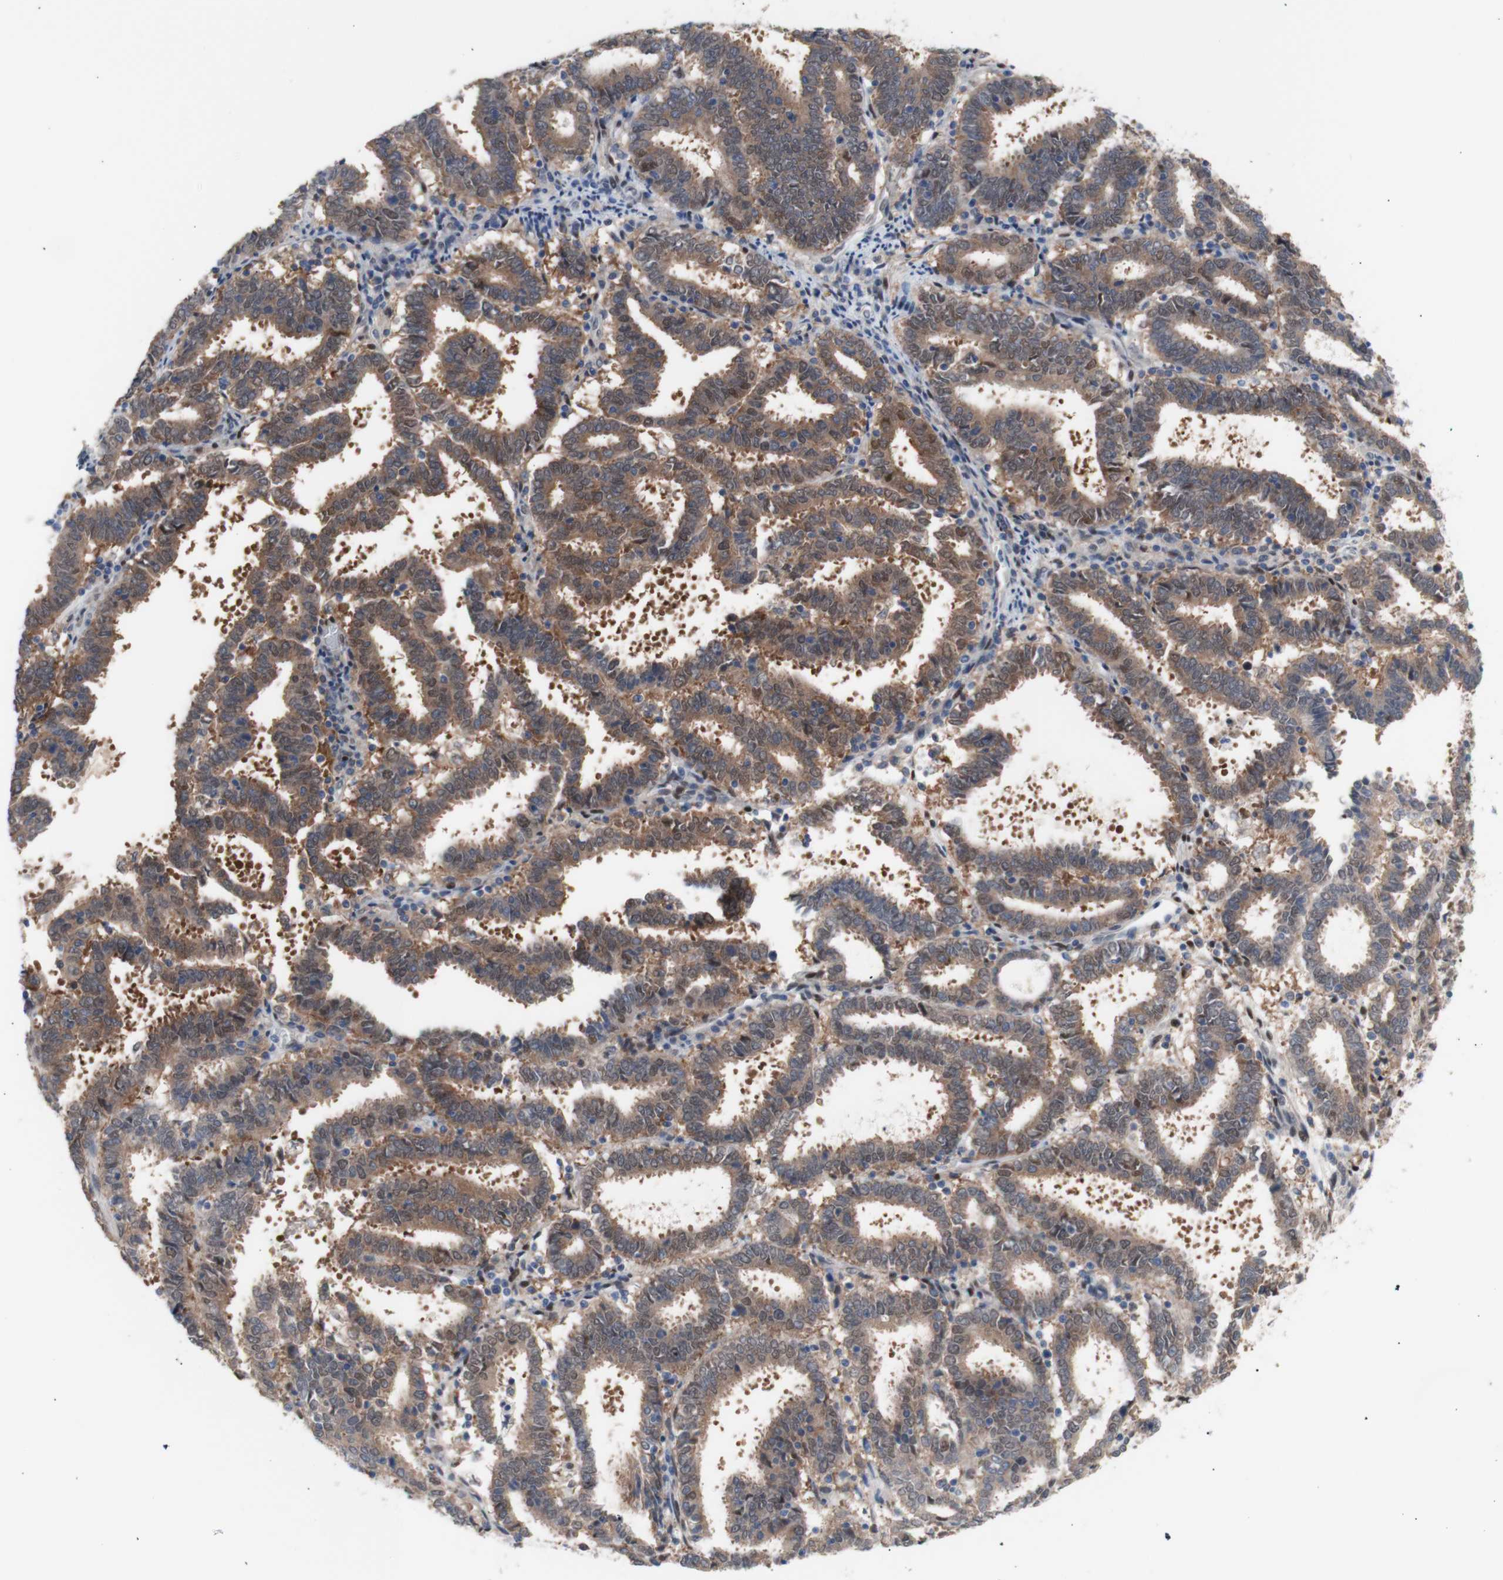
{"staining": {"intensity": "moderate", "quantity": ">75%", "location": "cytoplasmic/membranous"}, "tissue": "endometrial cancer", "cell_type": "Tumor cells", "image_type": "cancer", "snomed": [{"axis": "morphology", "description": "Adenocarcinoma, NOS"}, {"axis": "topography", "description": "Uterus"}], "caption": "The histopathology image demonstrates immunohistochemical staining of endometrial adenocarcinoma. There is moderate cytoplasmic/membranous expression is seen in approximately >75% of tumor cells.", "gene": "PRMT5", "patient": {"sex": "female", "age": 83}}